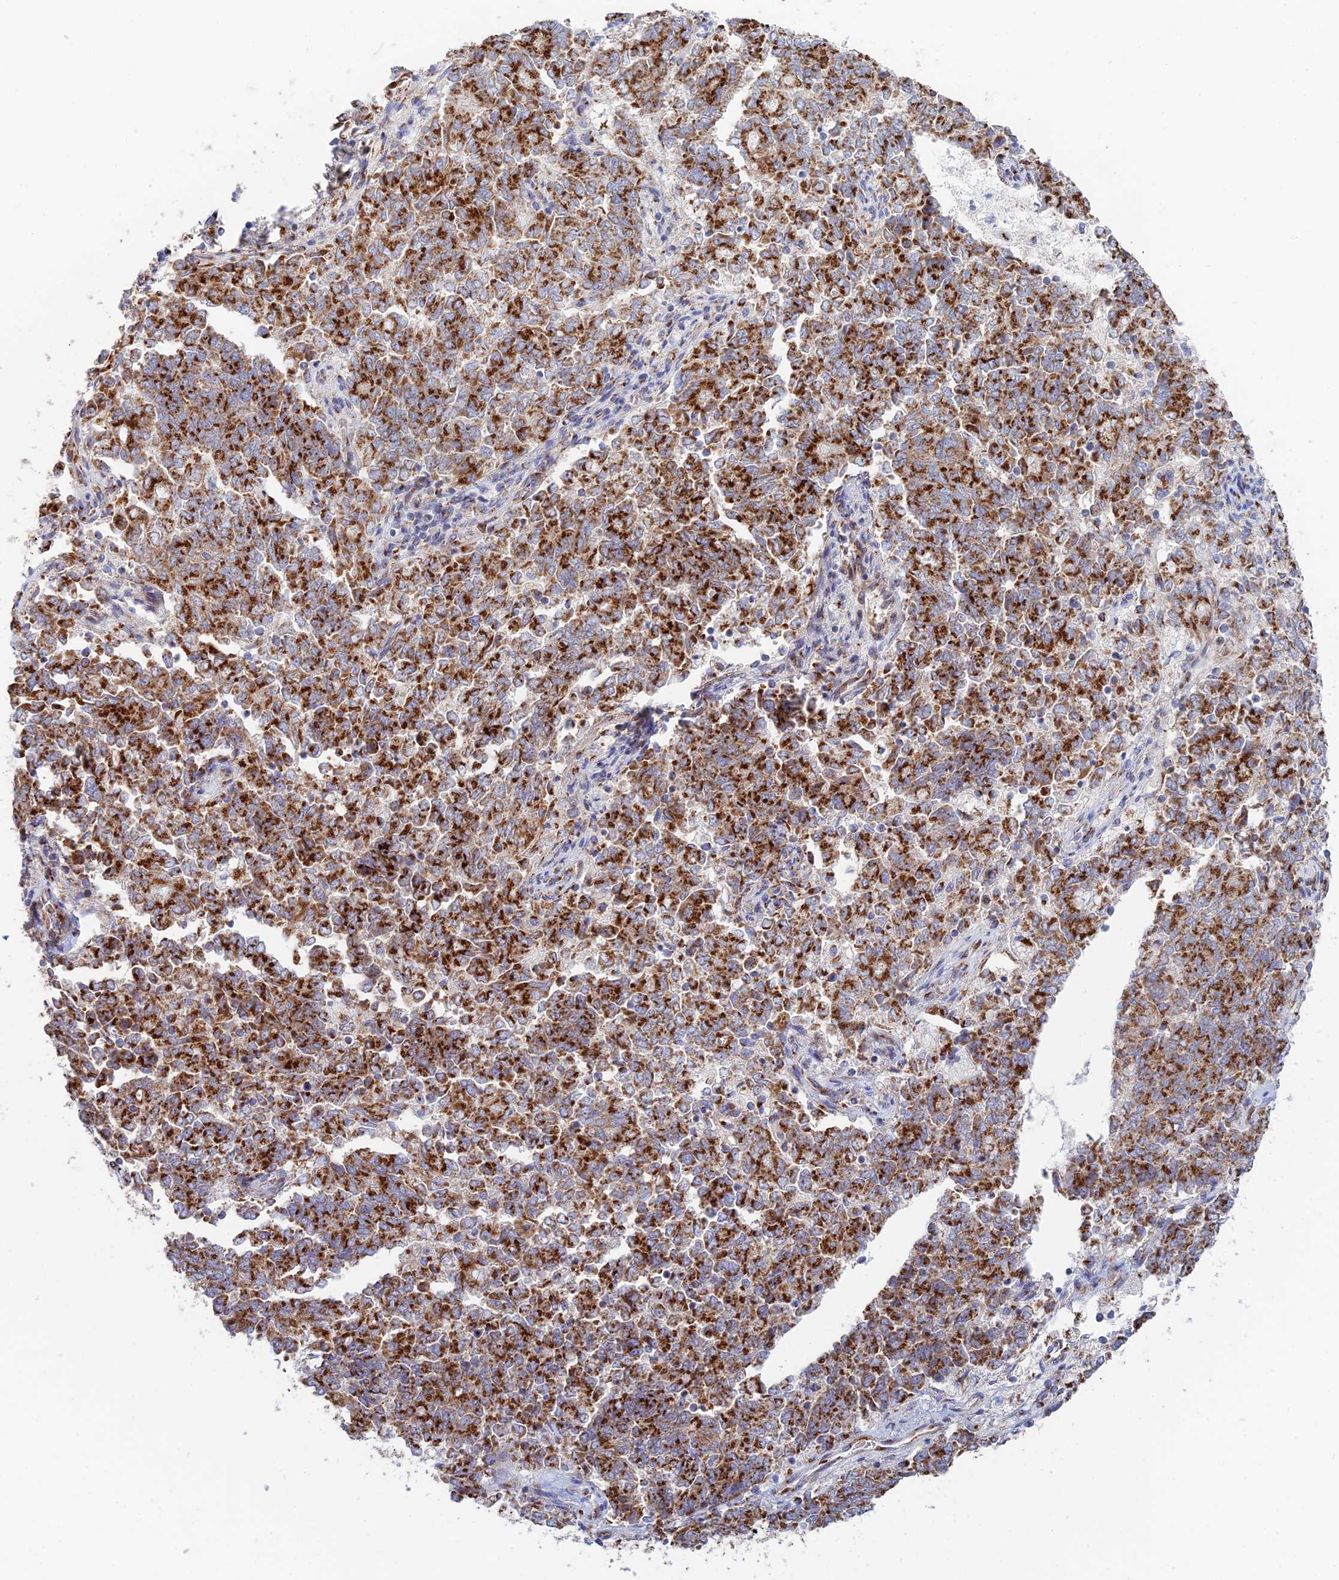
{"staining": {"intensity": "strong", "quantity": ">75%", "location": "cytoplasmic/membranous"}, "tissue": "endometrial cancer", "cell_type": "Tumor cells", "image_type": "cancer", "snomed": [{"axis": "morphology", "description": "Adenocarcinoma, NOS"}, {"axis": "topography", "description": "Endometrium"}], "caption": "Immunohistochemistry of human endometrial adenocarcinoma reveals high levels of strong cytoplasmic/membranous positivity in about >75% of tumor cells.", "gene": "HS2ST1", "patient": {"sex": "female", "age": 80}}